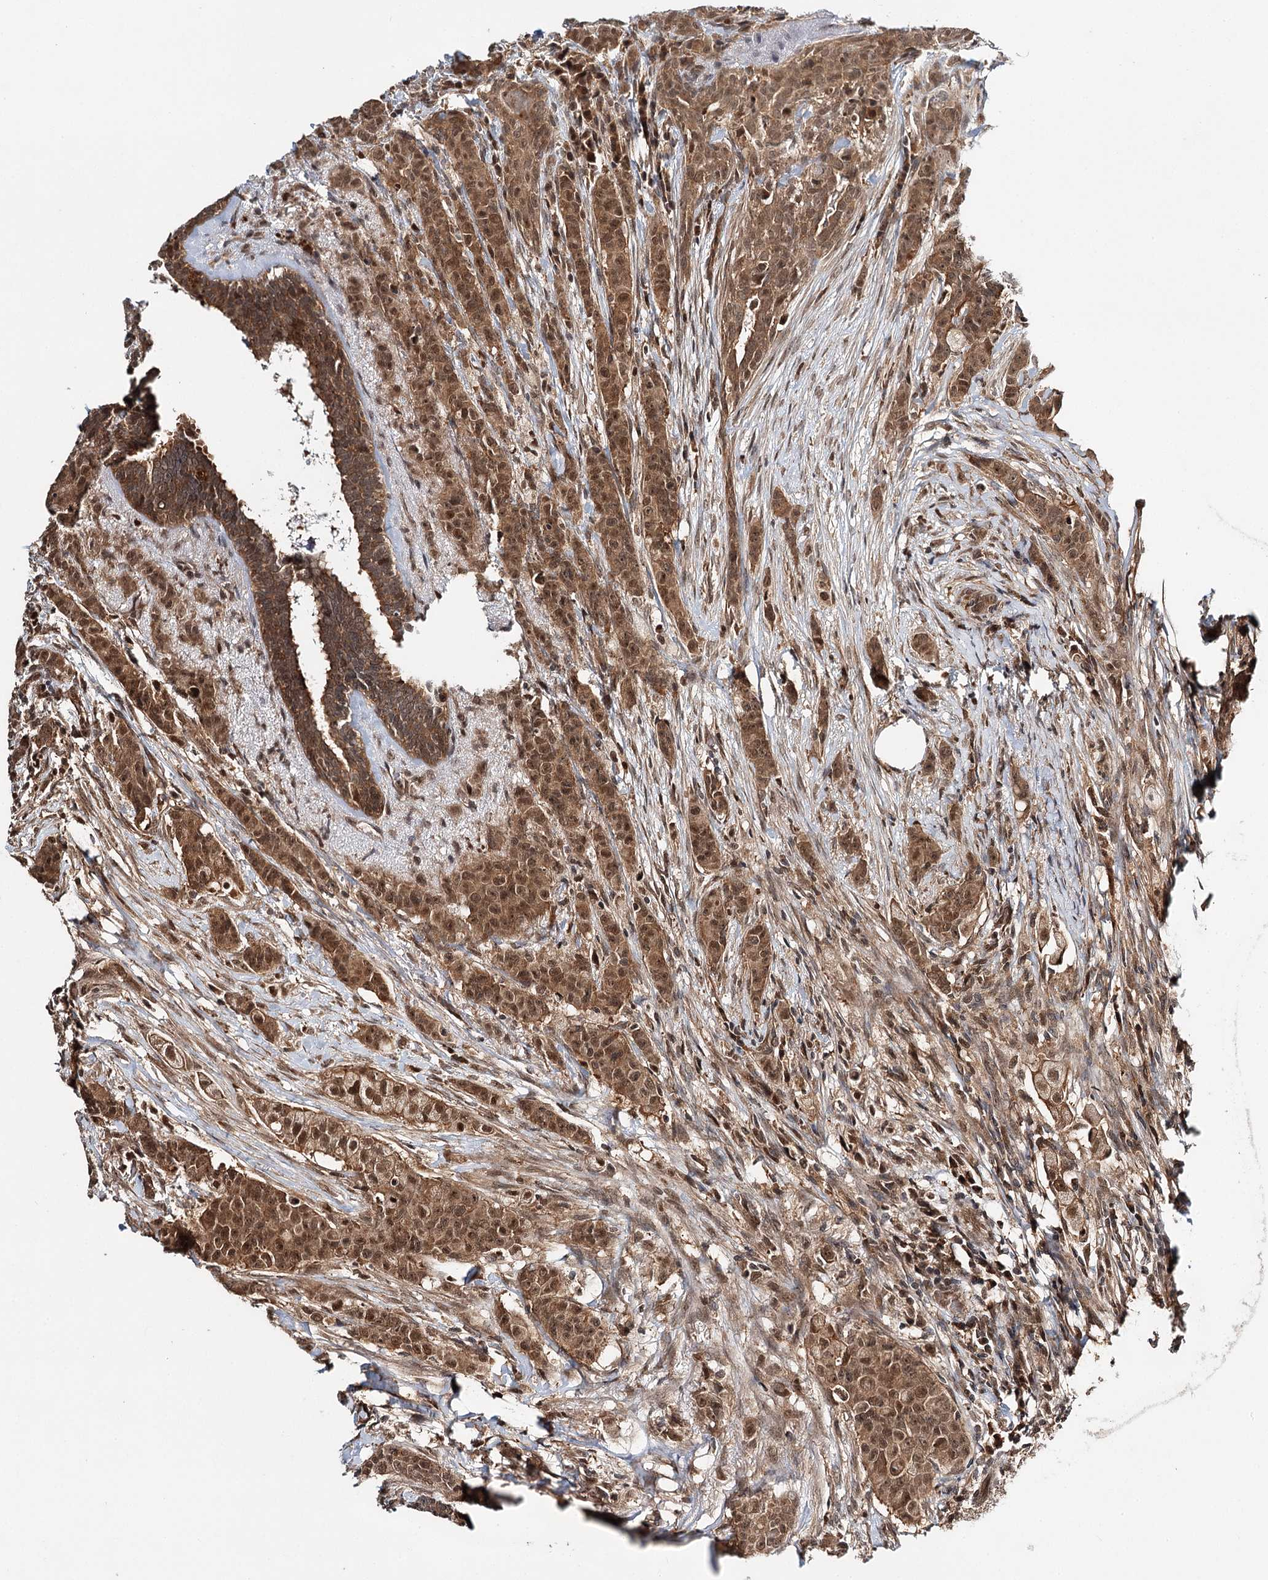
{"staining": {"intensity": "moderate", "quantity": ">75%", "location": "cytoplasmic/membranous,nuclear"}, "tissue": "breast cancer", "cell_type": "Tumor cells", "image_type": "cancer", "snomed": [{"axis": "morphology", "description": "Duct carcinoma"}, {"axis": "topography", "description": "Breast"}], "caption": "Immunohistochemical staining of breast cancer (infiltrating ductal carcinoma) demonstrates moderate cytoplasmic/membranous and nuclear protein positivity in about >75% of tumor cells. The staining was performed using DAB to visualize the protein expression in brown, while the nuclei were stained in blue with hematoxylin (Magnification: 20x).", "gene": "N6AMT1", "patient": {"sex": "female", "age": 40}}